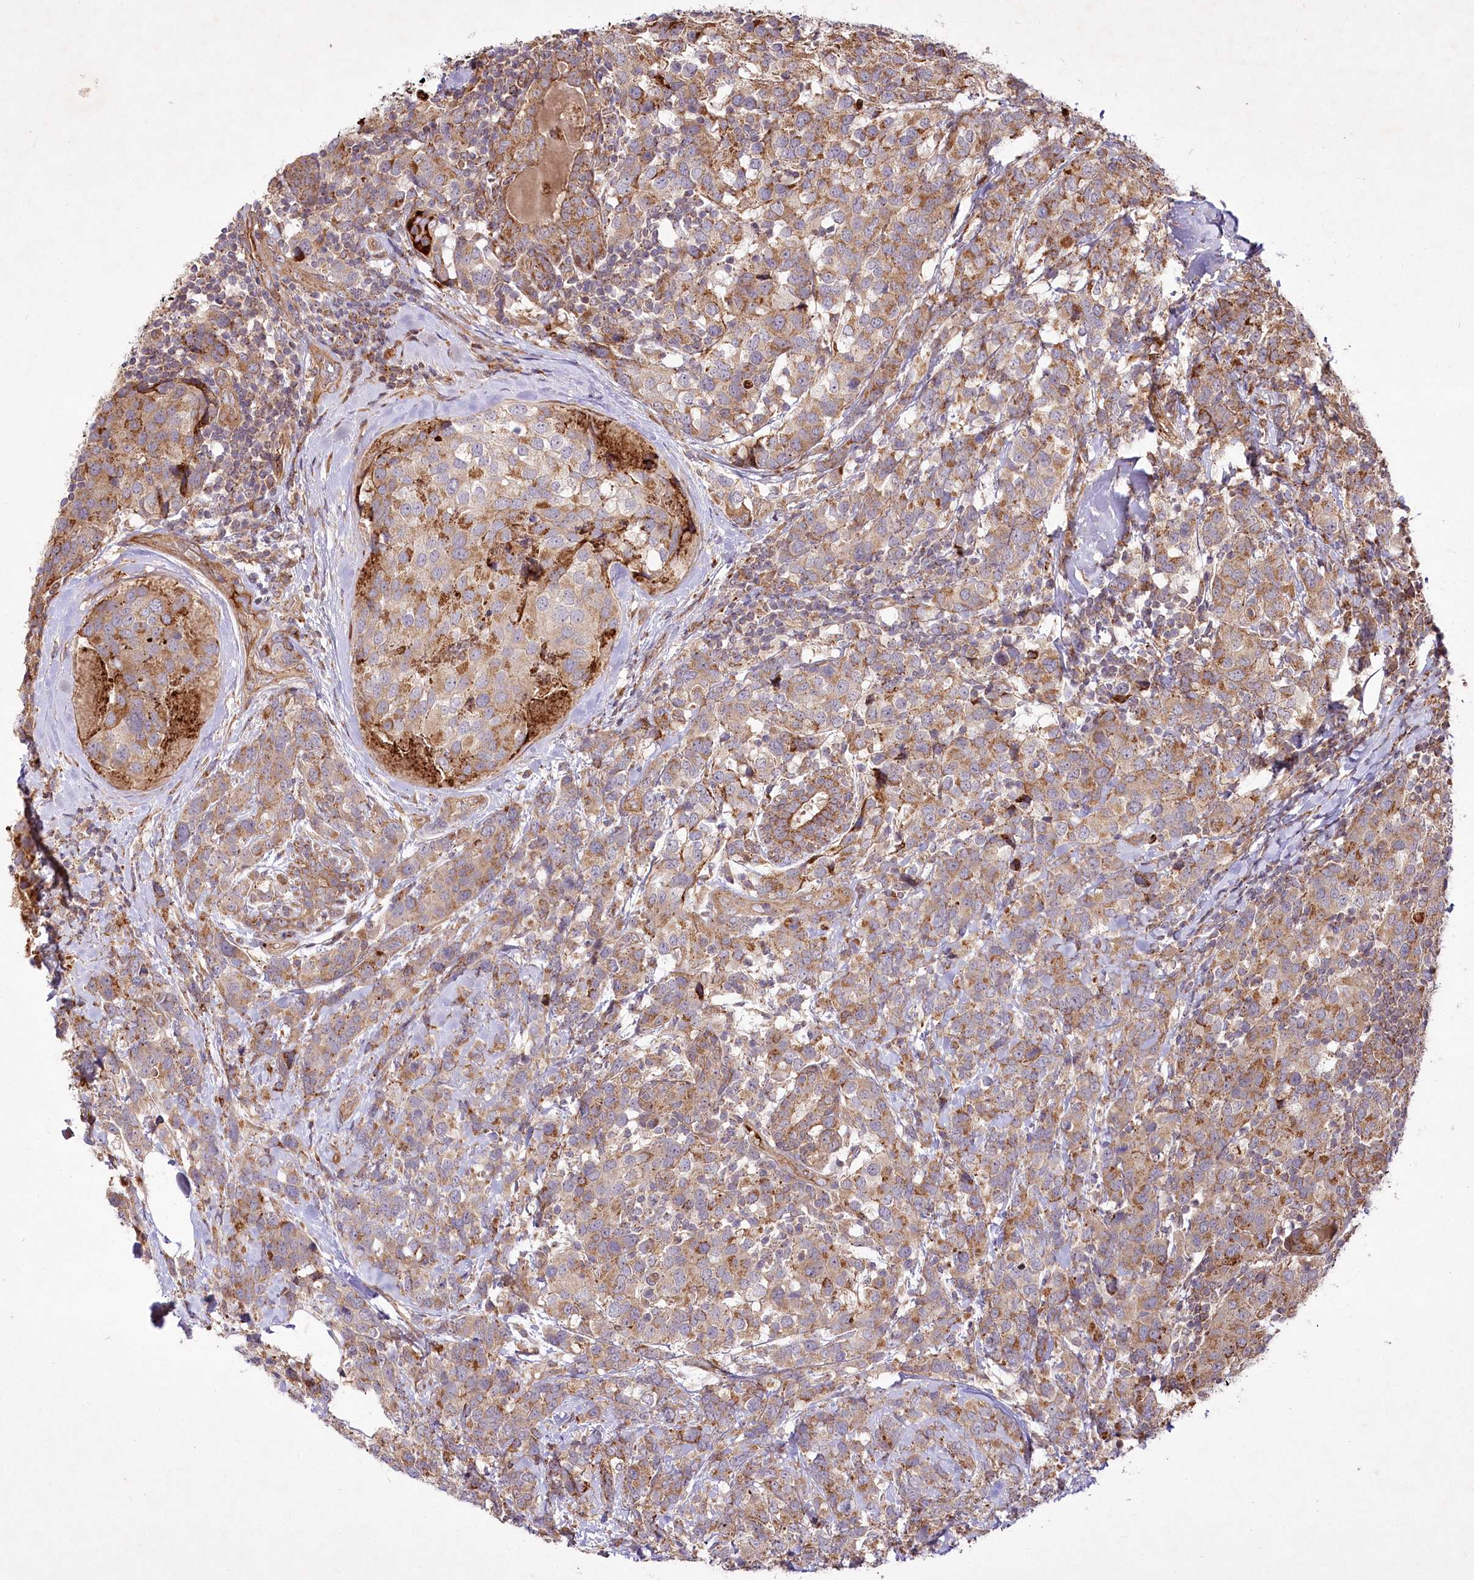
{"staining": {"intensity": "moderate", "quantity": ">75%", "location": "cytoplasmic/membranous"}, "tissue": "breast cancer", "cell_type": "Tumor cells", "image_type": "cancer", "snomed": [{"axis": "morphology", "description": "Lobular carcinoma"}, {"axis": "topography", "description": "Breast"}], "caption": "Immunohistochemistry (IHC) (DAB (3,3'-diaminobenzidine)) staining of breast cancer (lobular carcinoma) exhibits moderate cytoplasmic/membranous protein staining in about >75% of tumor cells.", "gene": "PSTK", "patient": {"sex": "female", "age": 59}}